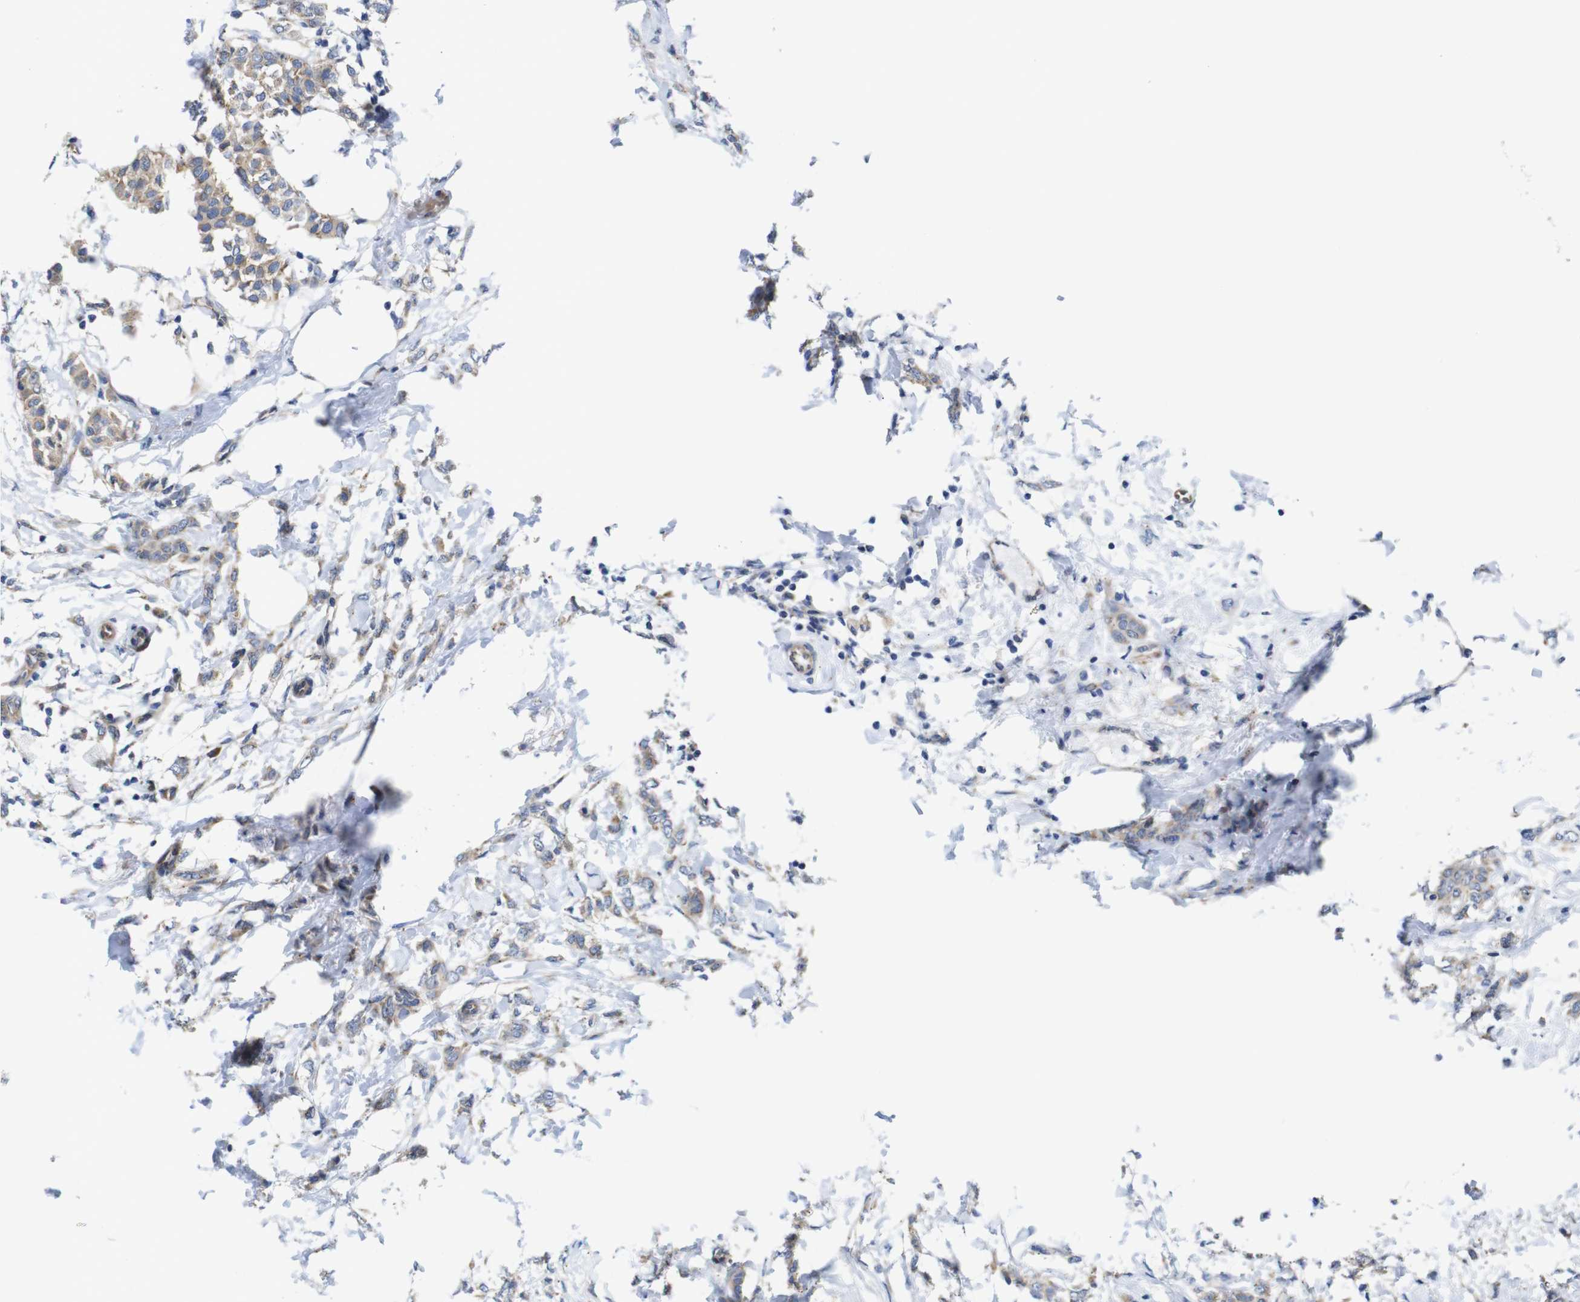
{"staining": {"intensity": "weak", "quantity": "25%-75%", "location": "cytoplasmic/membranous"}, "tissue": "breast cancer", "cell_type": "Tumor cells", "image_type": "cancer", "snomed": [{"axis": "morphology", "description": "Lobular carcinoma, in situ"}, {"axis": "morphology", "description": "Lobular carcinoma"}, {"axis": "topography", "description": "Breast"}], "caption": "Protein analysis of breast cancer tissue reveals weak cytoplasmic/membranous positivity in about 25%-75% of tumor cells.", "gene": "DDRGK1", "patient": {"sex": "female", "age": 41}}